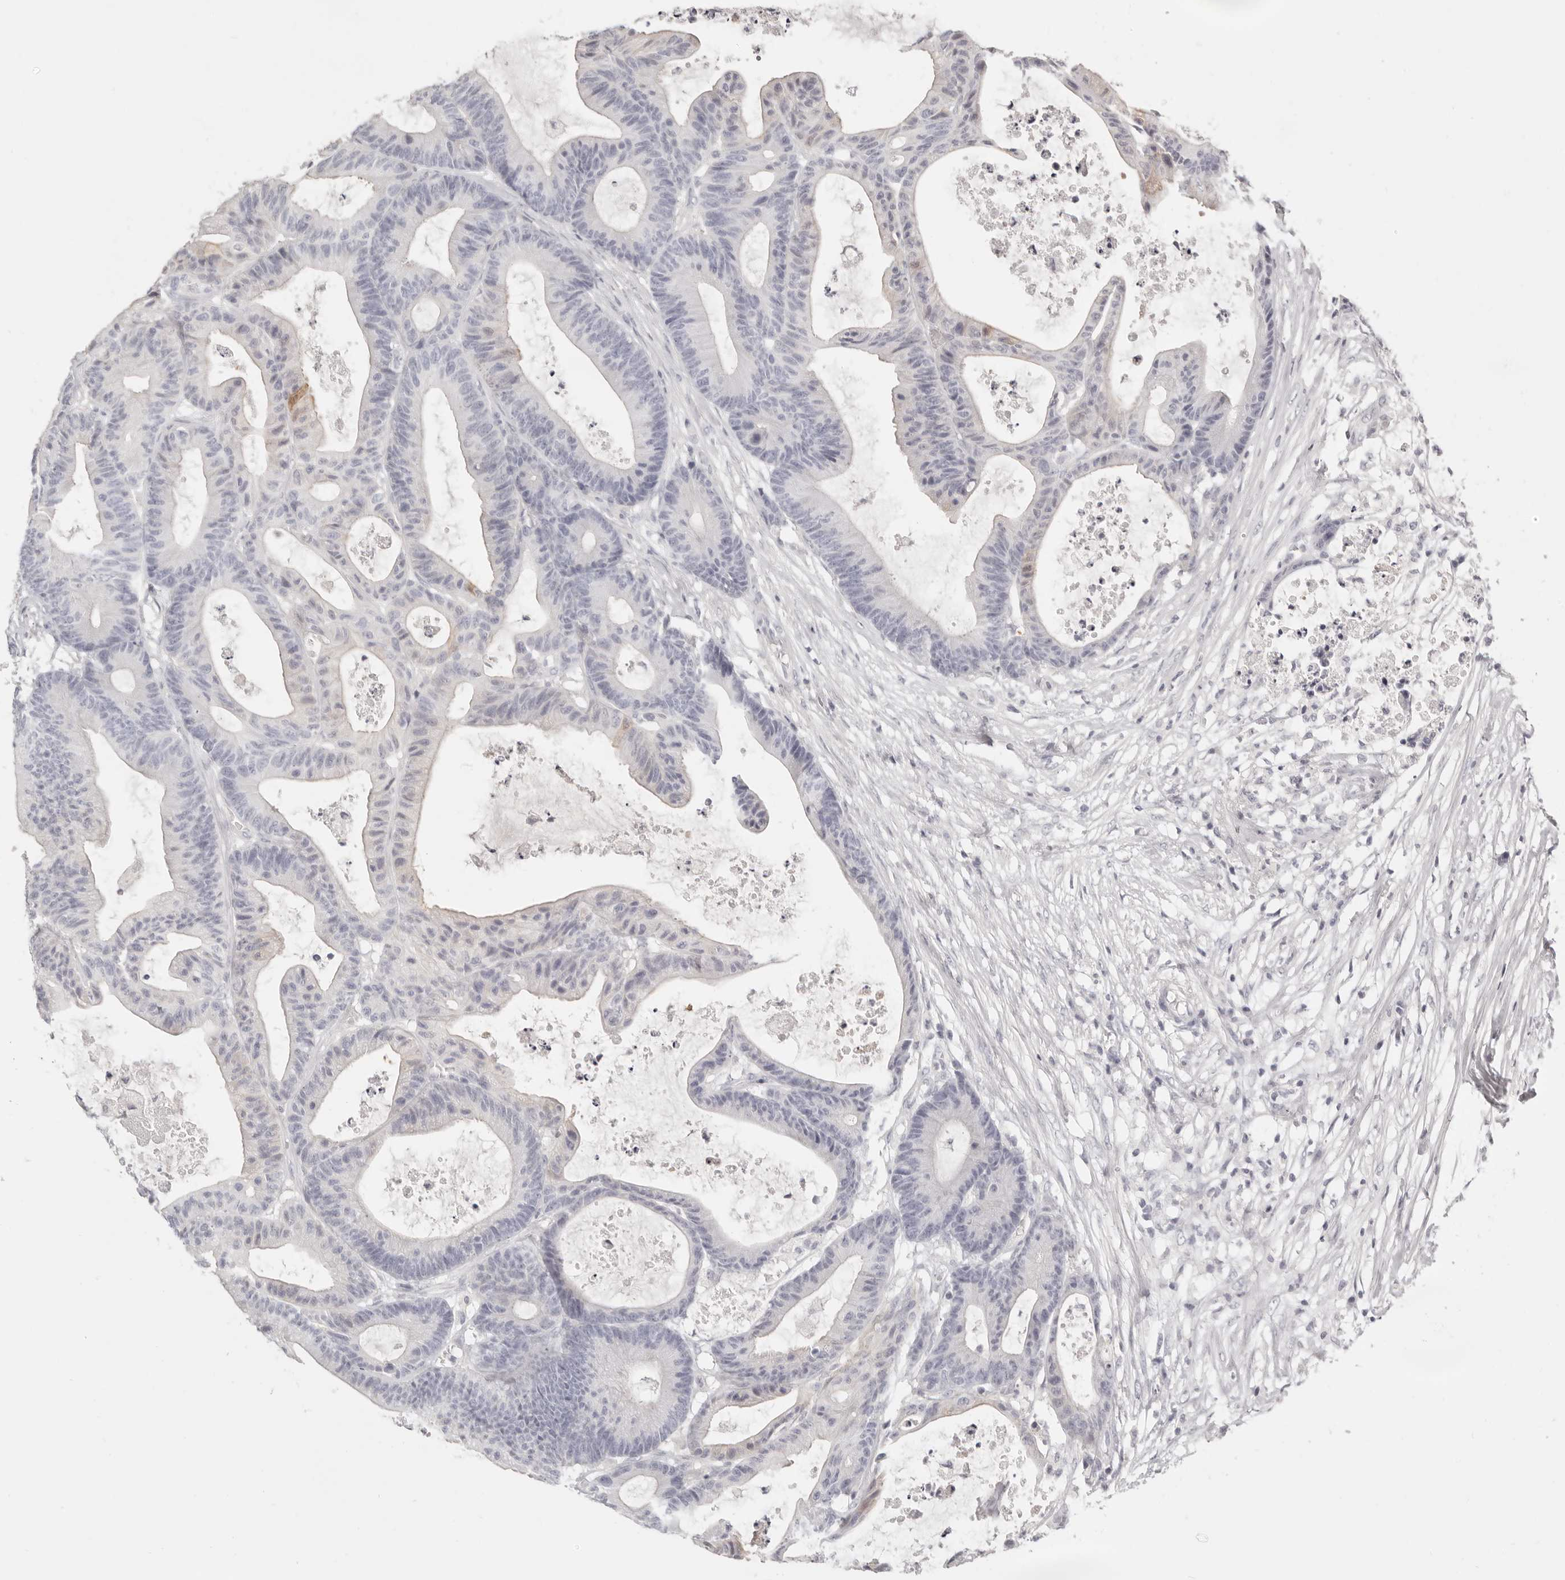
{"staining": {"intensity": "weak", "quantity": "<25%", "location": "cytoplasmic/membranous"}, "tissue": "colorectal cancer", "cell_type": "Tumor cells", "image_type": "cancer", "snomed": [{"axis": "morphology", "description": "Adenocarcinoma, NOS"}, {"axis": "topography", "description": "Colon"}], "caption": "Tumor cells are negative for protein expression in human colorectal cancer (adenocarcinoma).", "gene": "FABP1", "patient": {"sex": "female", "age": 84}}